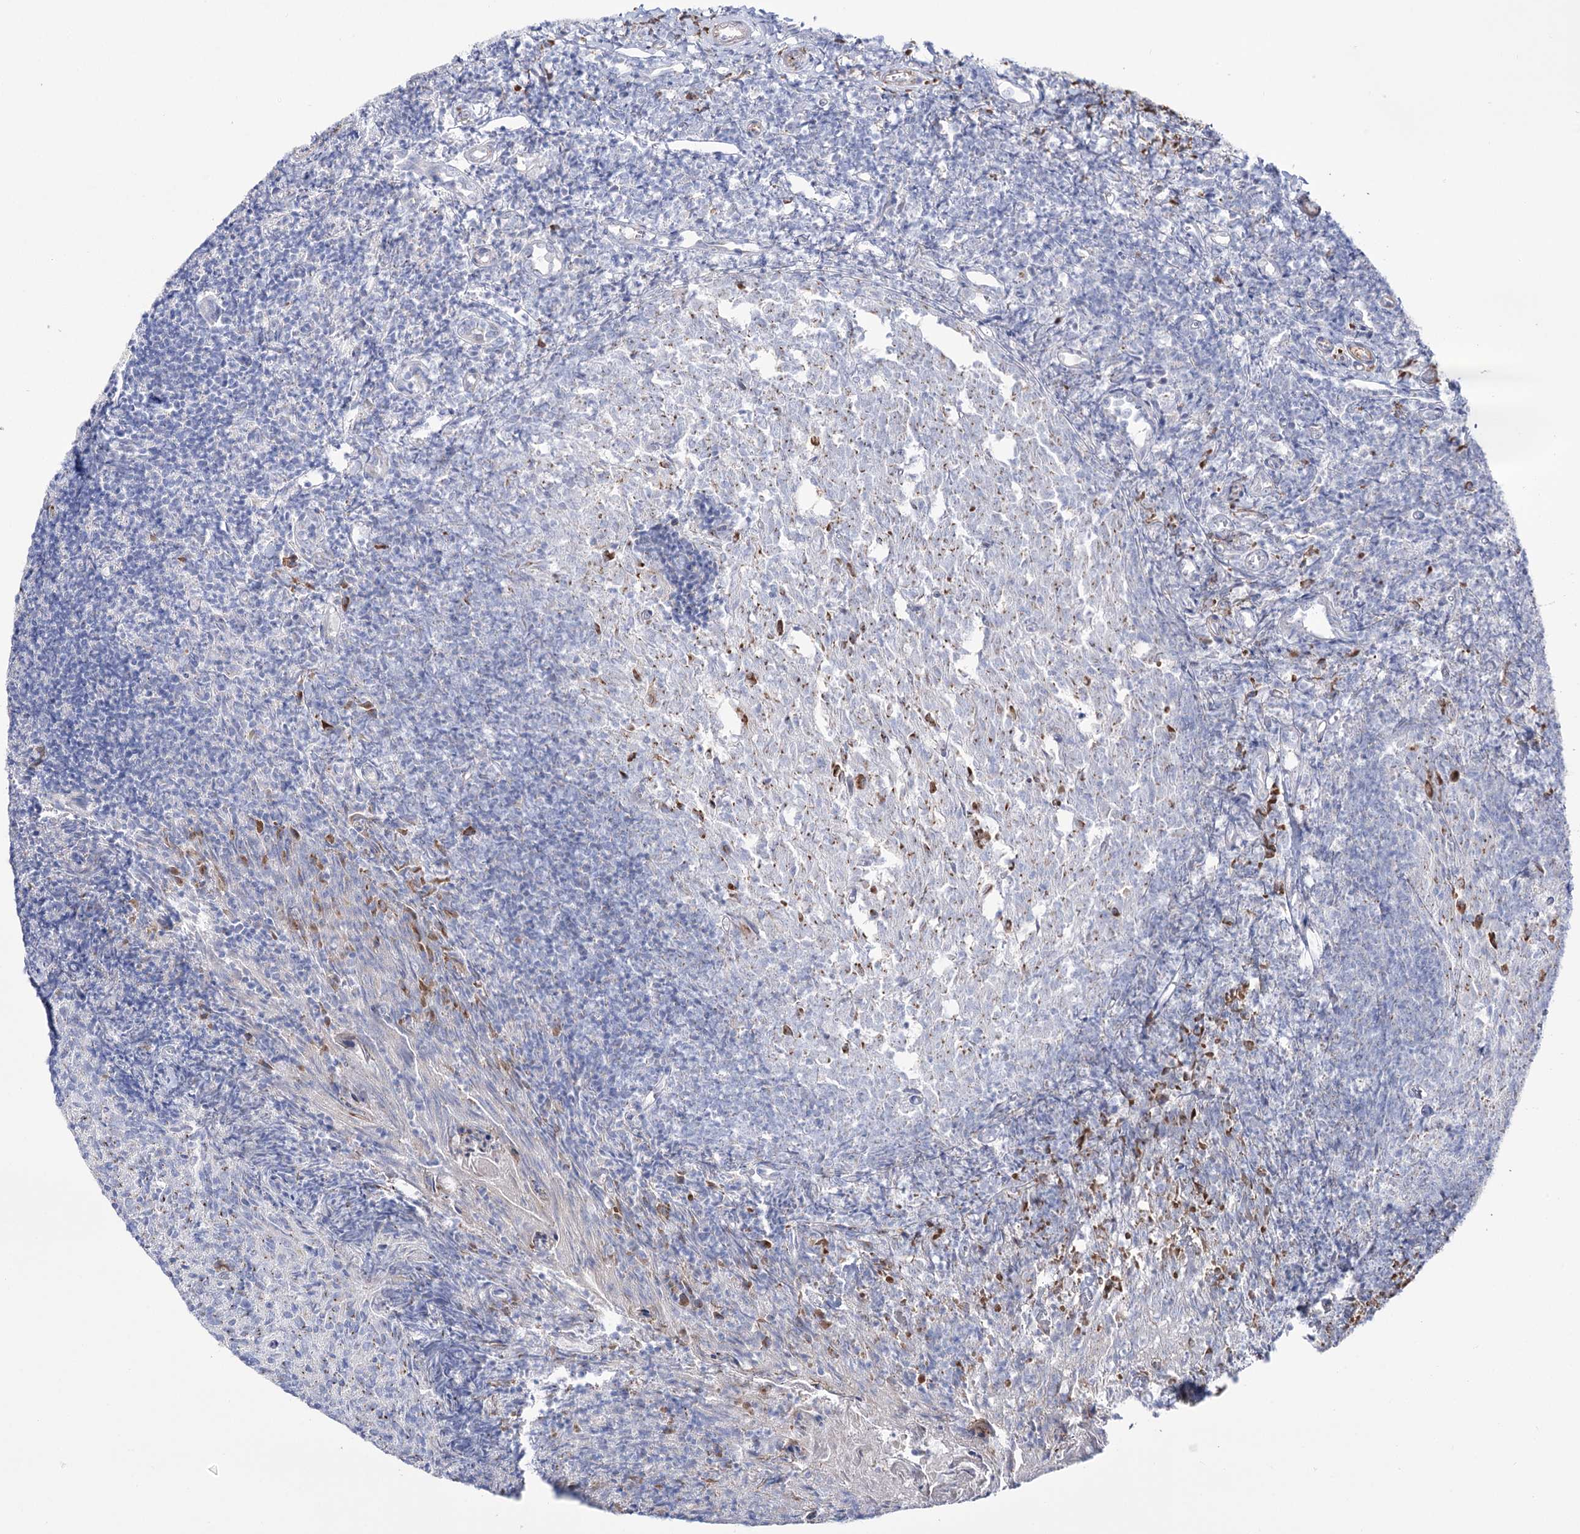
{"staining": {"intensity": "negative", "quantity": "none", "location": "none"}, "tissue": "tonsil", "cell_type": "Germinal center cells", "image_type": "normal", "snomed": [{"axis": "morphology", "description": "Normal tissue, NOS"}, {"axis": "topography", "description": "Tonsil"}], "caption": "A photomicrograph of tonsil stained for a protein demonstrates no brown staining in germinal center cells. (Immunohistochemistry (ihc), brightfield microscopy, high magnification).", "gene": "METTL5", "patient": {"sex": "female", "age": 10}}